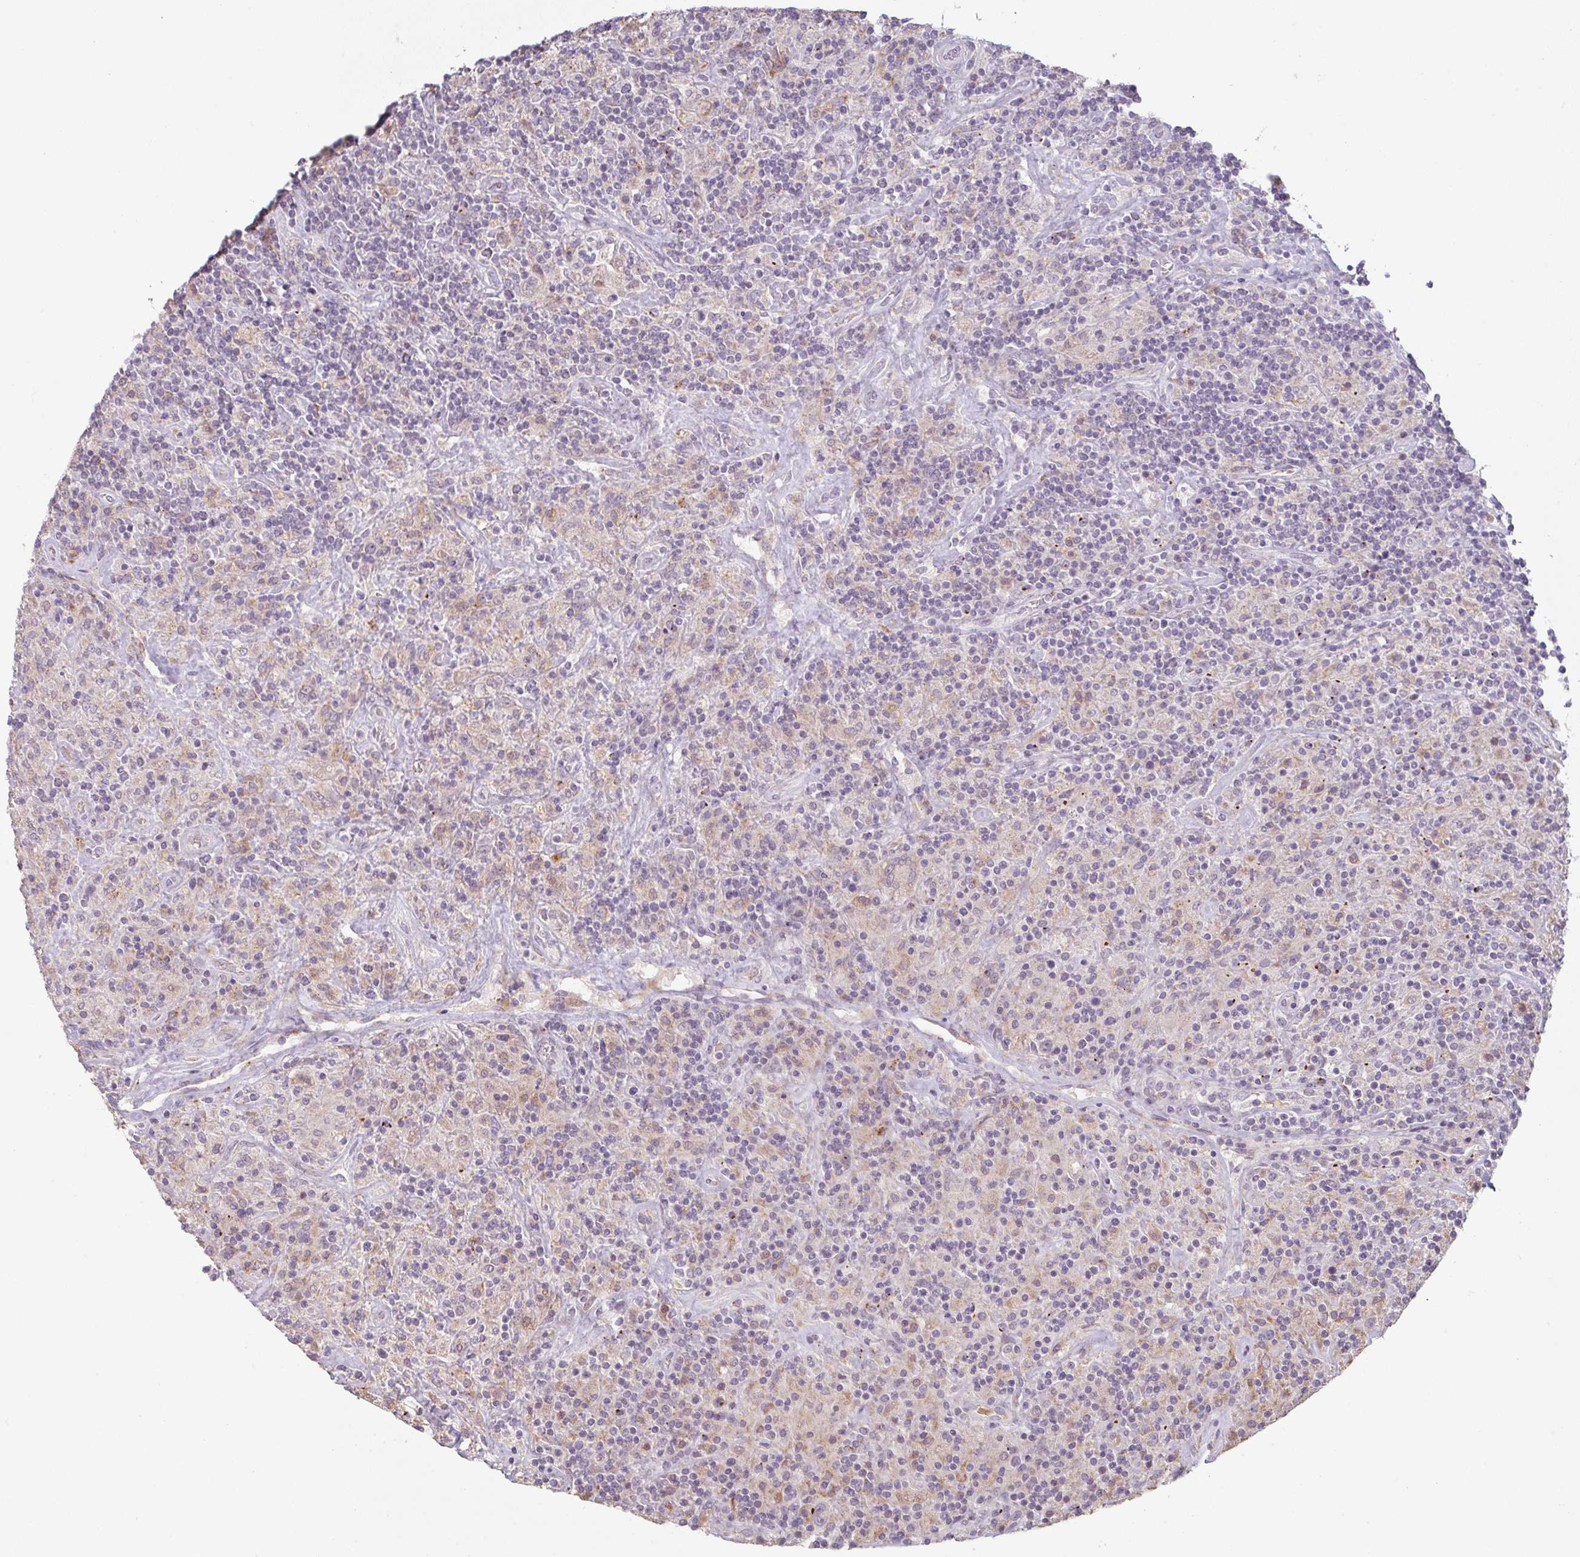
{"staining": {"intensity": "negative", "quantity": "none", "location": "none"}, "tissue": "lymphoma", "cell_type": "Tumor cells", "image_type": "cancer", "snomed": [{"axis": "morphology", "description": "Hodgkin's disease, NOS"}, {"axis": "topography", "description": "Lymph node"}], "caption": "Tumor cells show no significant protein expression in Hodgkin's disease. Brightfield microscopy of immunohistochemistry stained with DAB (brown) and hematoxylin (blue), captured at high magnification.", "gene": "TMEM237", "patient": {"sex": "male", "age": 70}}